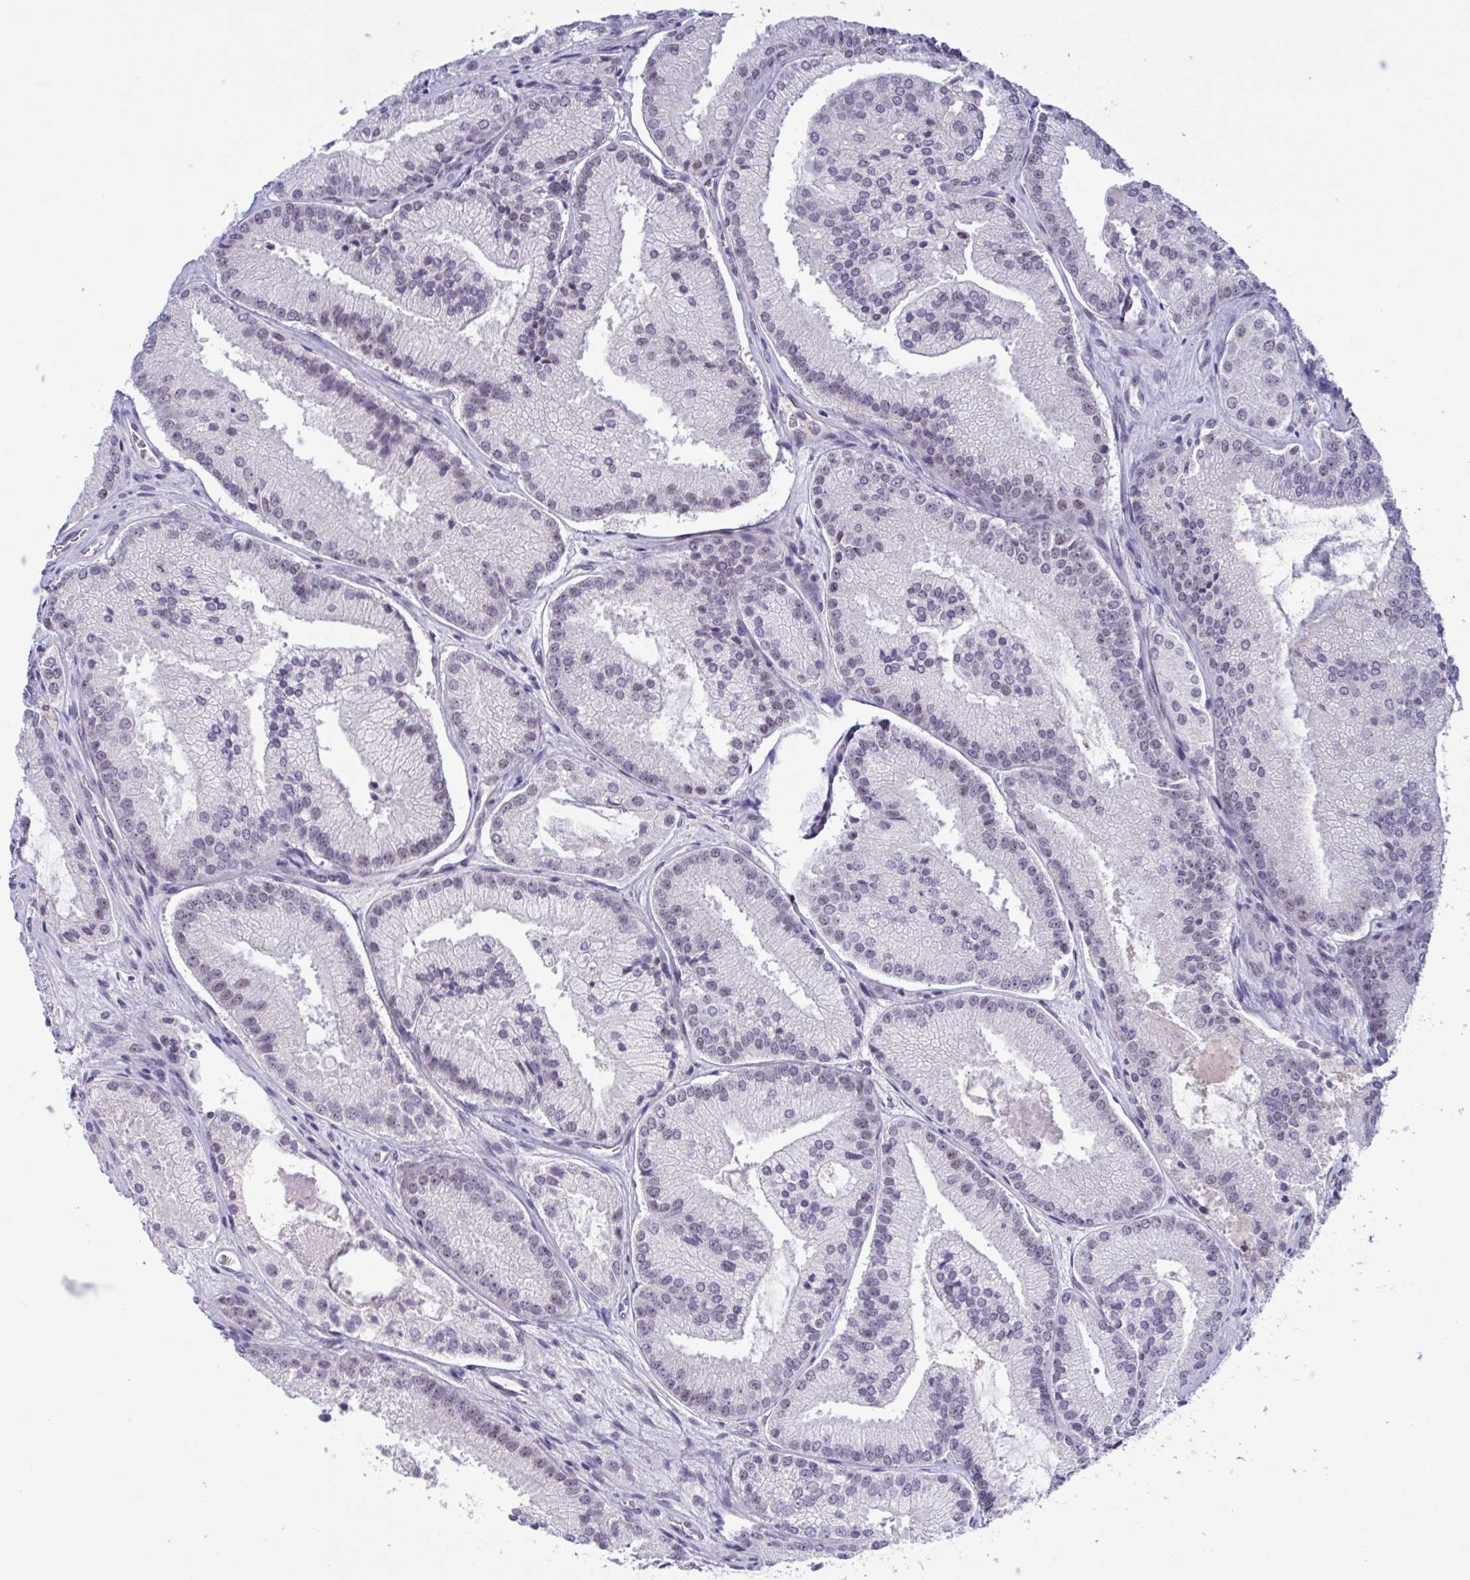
{"staining": {"intensity": "negative", "quantity": "none", "location": "none"}, "tissue": "prostate cancer", "cell_type": "Tumor cells", "image_type": "cancer", "snomed": [{"axis": "morphology", "description": "Adenocarcinoma, High grade"}, {"axis": "topography", "description": "Prostate"}], "caption": "This is an immunohistochemistry (IHC) photomicrograph of human prostate adenocarcinoma (high-grade). There is no staining in tumor cells.", "gene": "CNGB3", "patient": {"sex": "male", "age": 73}}